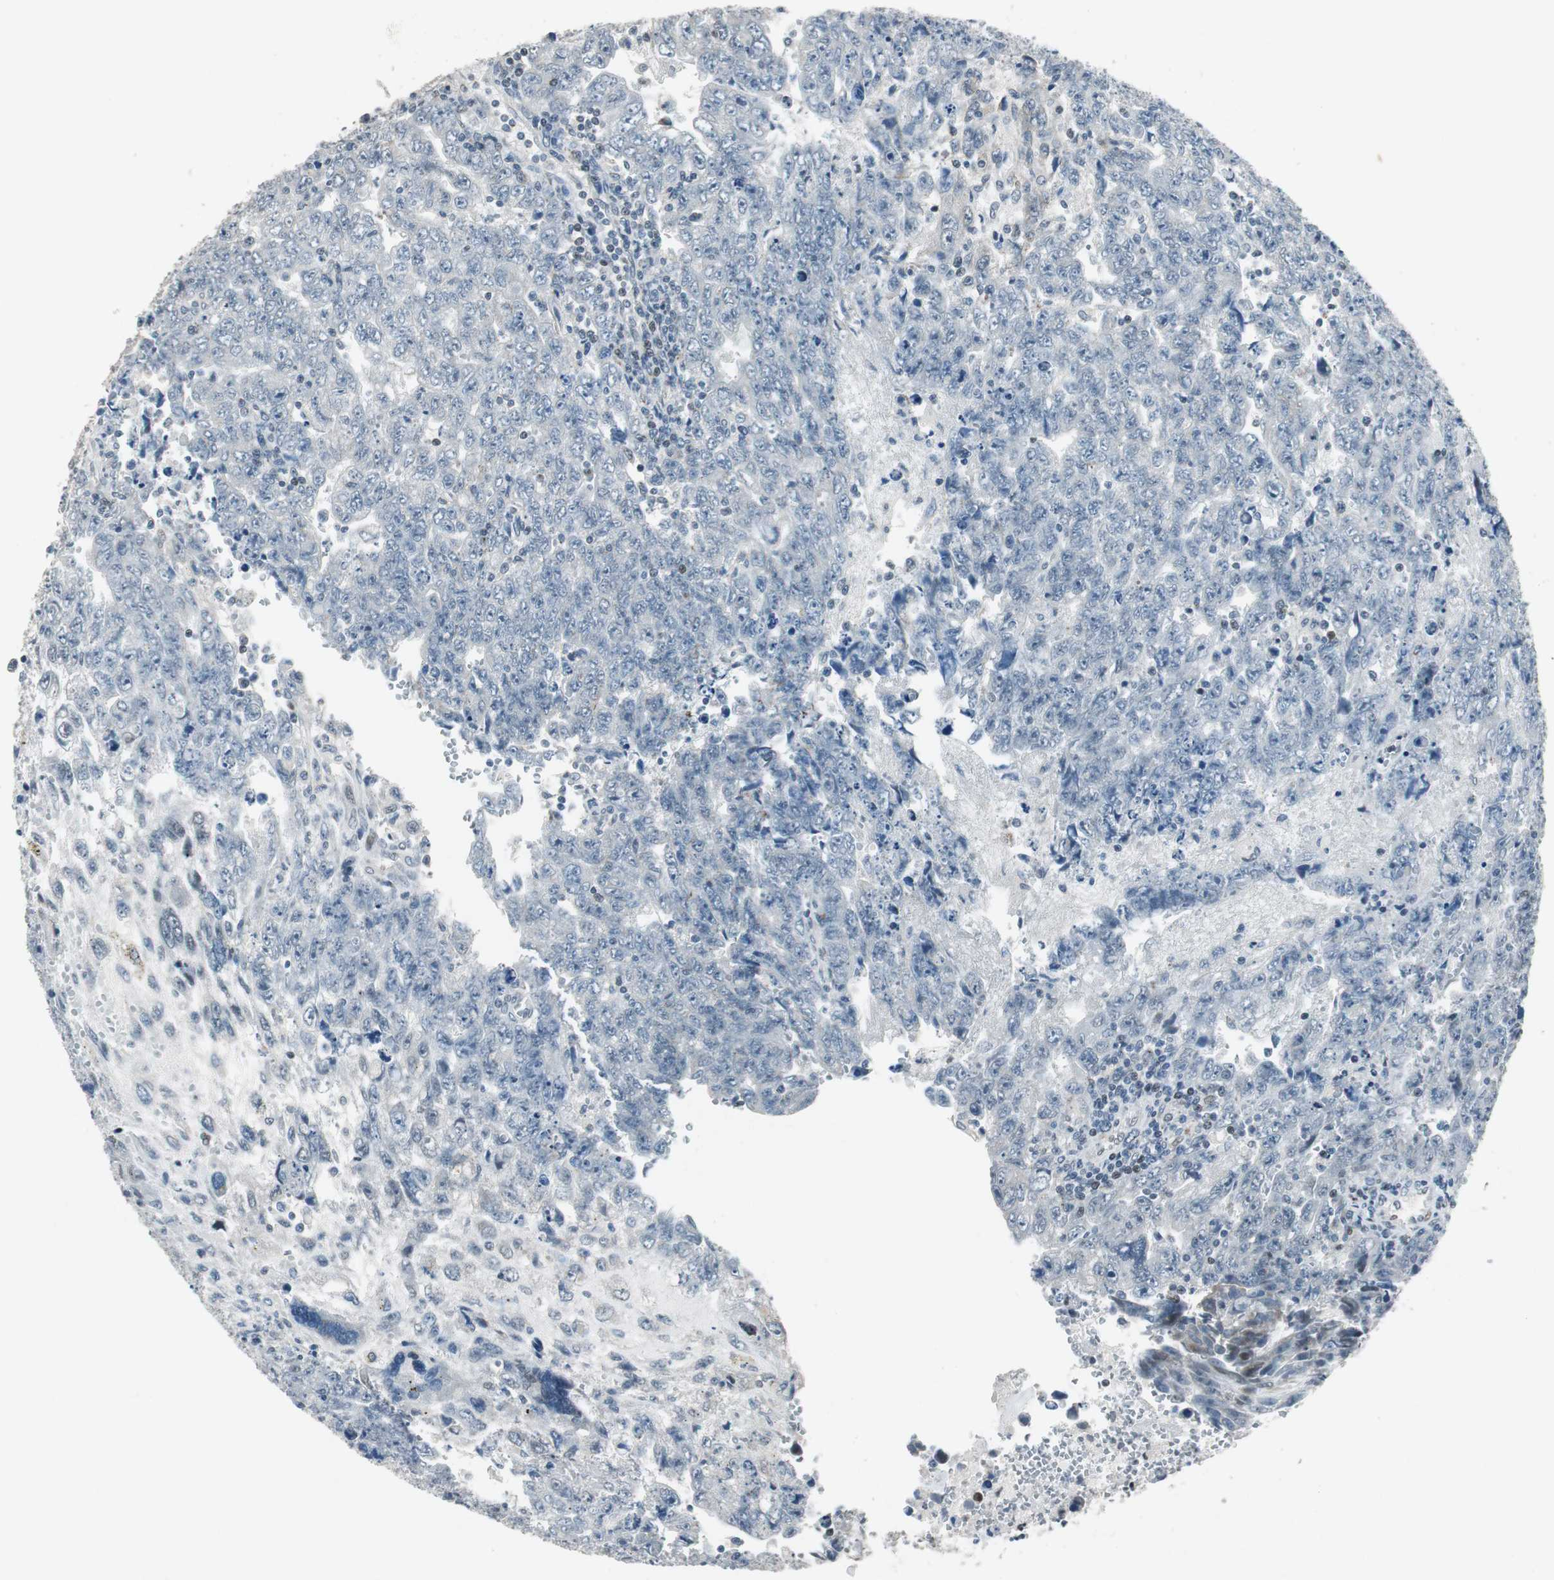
{"staining": {"intensity": "negative", "quantity": "none", "location": "none"}, "tissue": "testis cancer", "cell_type": "Tumor cells", "image_type": "cancer", "snomed": [{"axis": "morphology", "description": "Carcinoma, Embryonal, NOS"}, {"axis": "topography", "description": "Testis"}], "caption": "This is an immunohistochemistry (IHC) histopathology image of human testis cancer (embryonal carcinoma). There is no staining in tumor cells.", "gene": "AJUBA", "patient": {"sex": "male", "age": 28}}